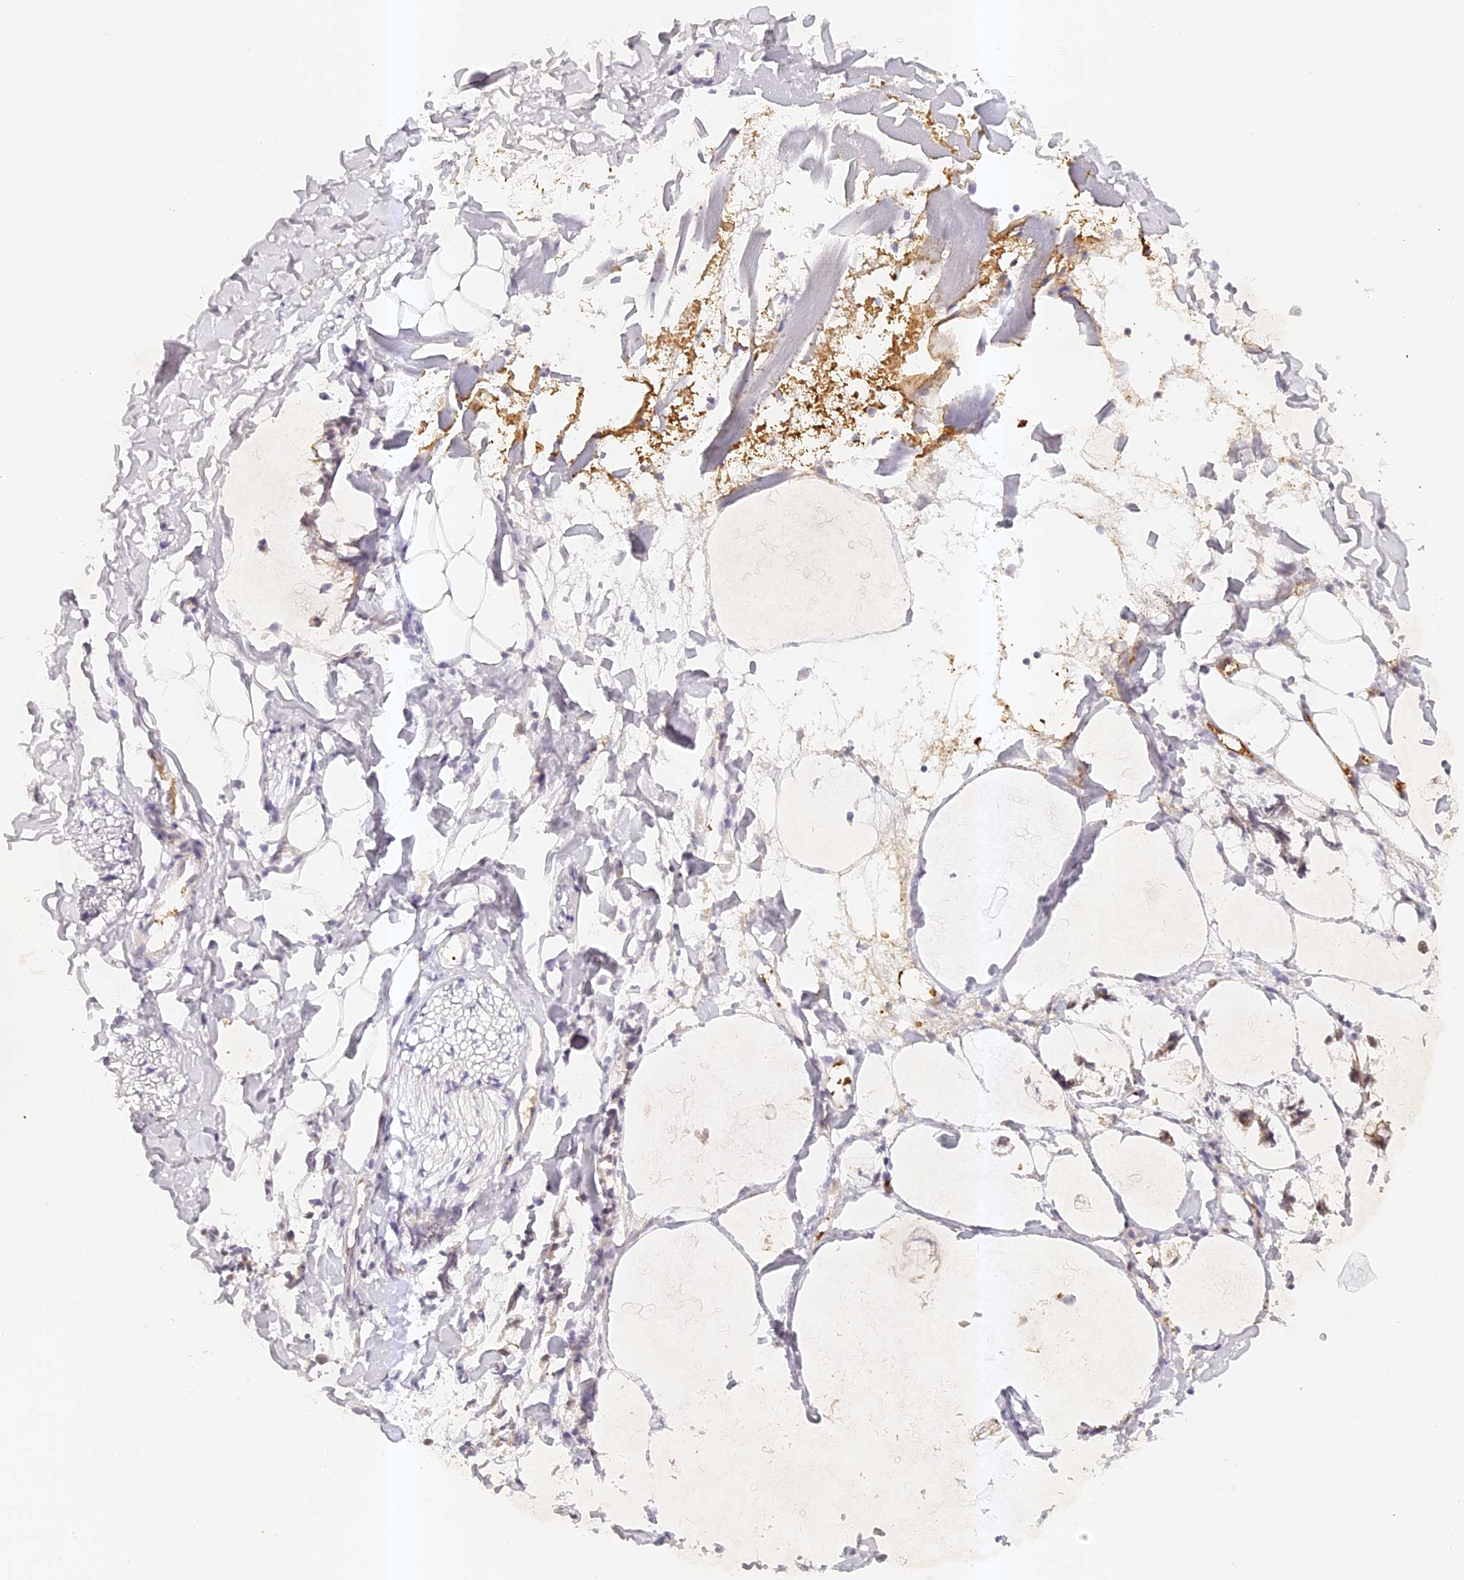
{"staining": {"intensity": "negative", "quantity": "none", "location": "none"}, "tissue": "adipose tissue", "cell_type": "Adipocytes", "image_type": "normal", "snomed": [{"axis": "morphology", "description": "Normal tissue, NOS"}, {"axis": "morphology", "description": "Adenocarcinoma, NOS"}, {"axis": "topography", "description": "Colon"}, {"axis": "topography", "description": "Peripheral nerve tissue"}], "caption": "Adipocytes show no significant protein staining in benign adipose tissue. (IHC, brightfield microscopy, high magnification).", "gene": "ELL3", "patient": {"sex": "male", "age": 14}}